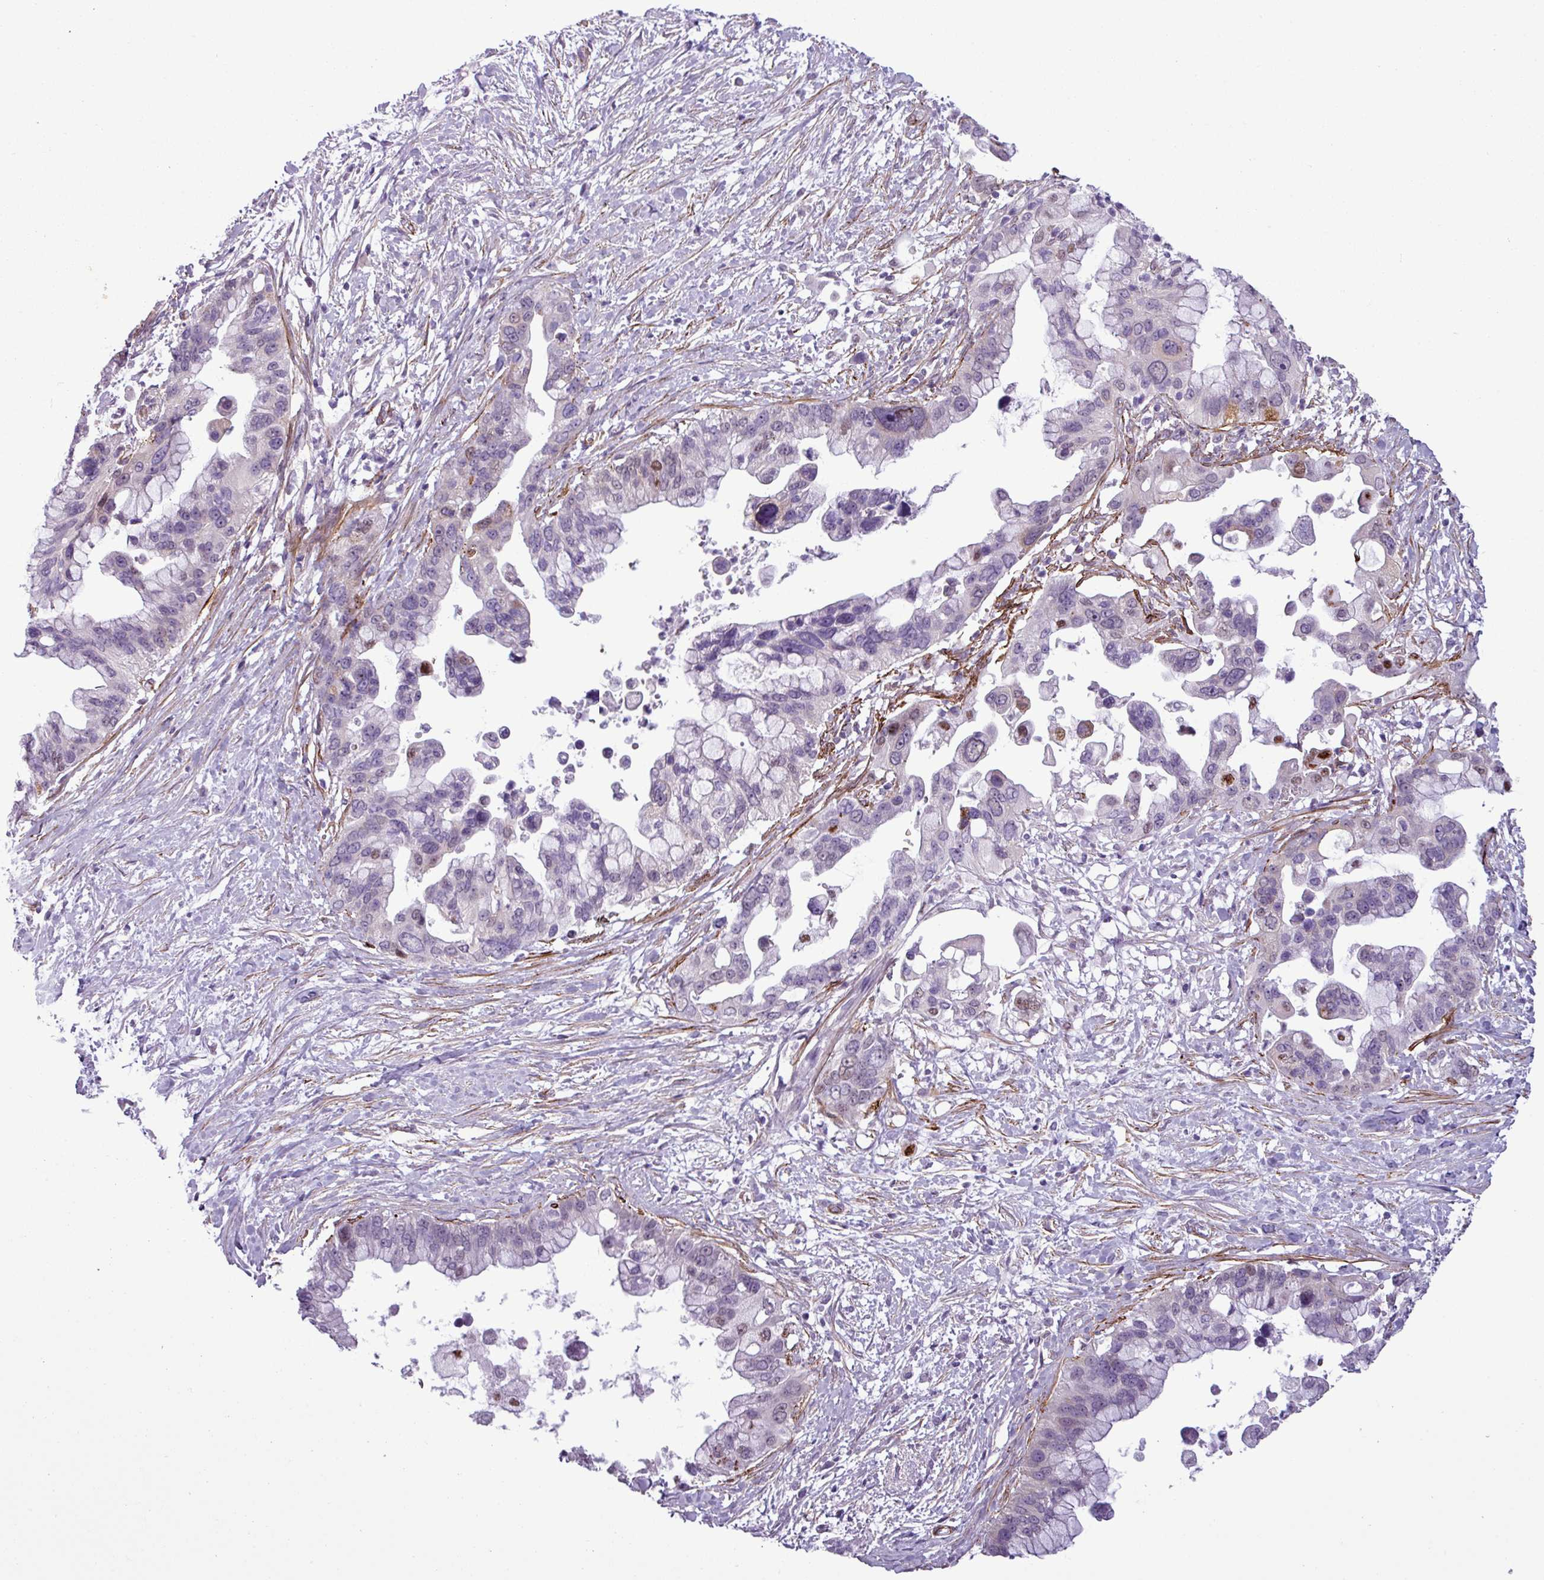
{"staining": {"intensity": "moderate", "quantity": "<25%", "location": "nuclear"}, "tissue": "pancreatic cancer", "cell_type": "Tumor cells", "image_type": "cancer", "snomed": [{"axis": "morphology", "description": "Adenocarcinoma, NOS"}, {"axis": "topography", "description": "Pancreas"}], "caption": "Protein staining shows moderate nuclear staining in approximately <25% of tumor cells in pancreatic cancer (adenocarcinoma).", "gene": "ATP10A", "patient": {"sex": "female", "age": 83}}